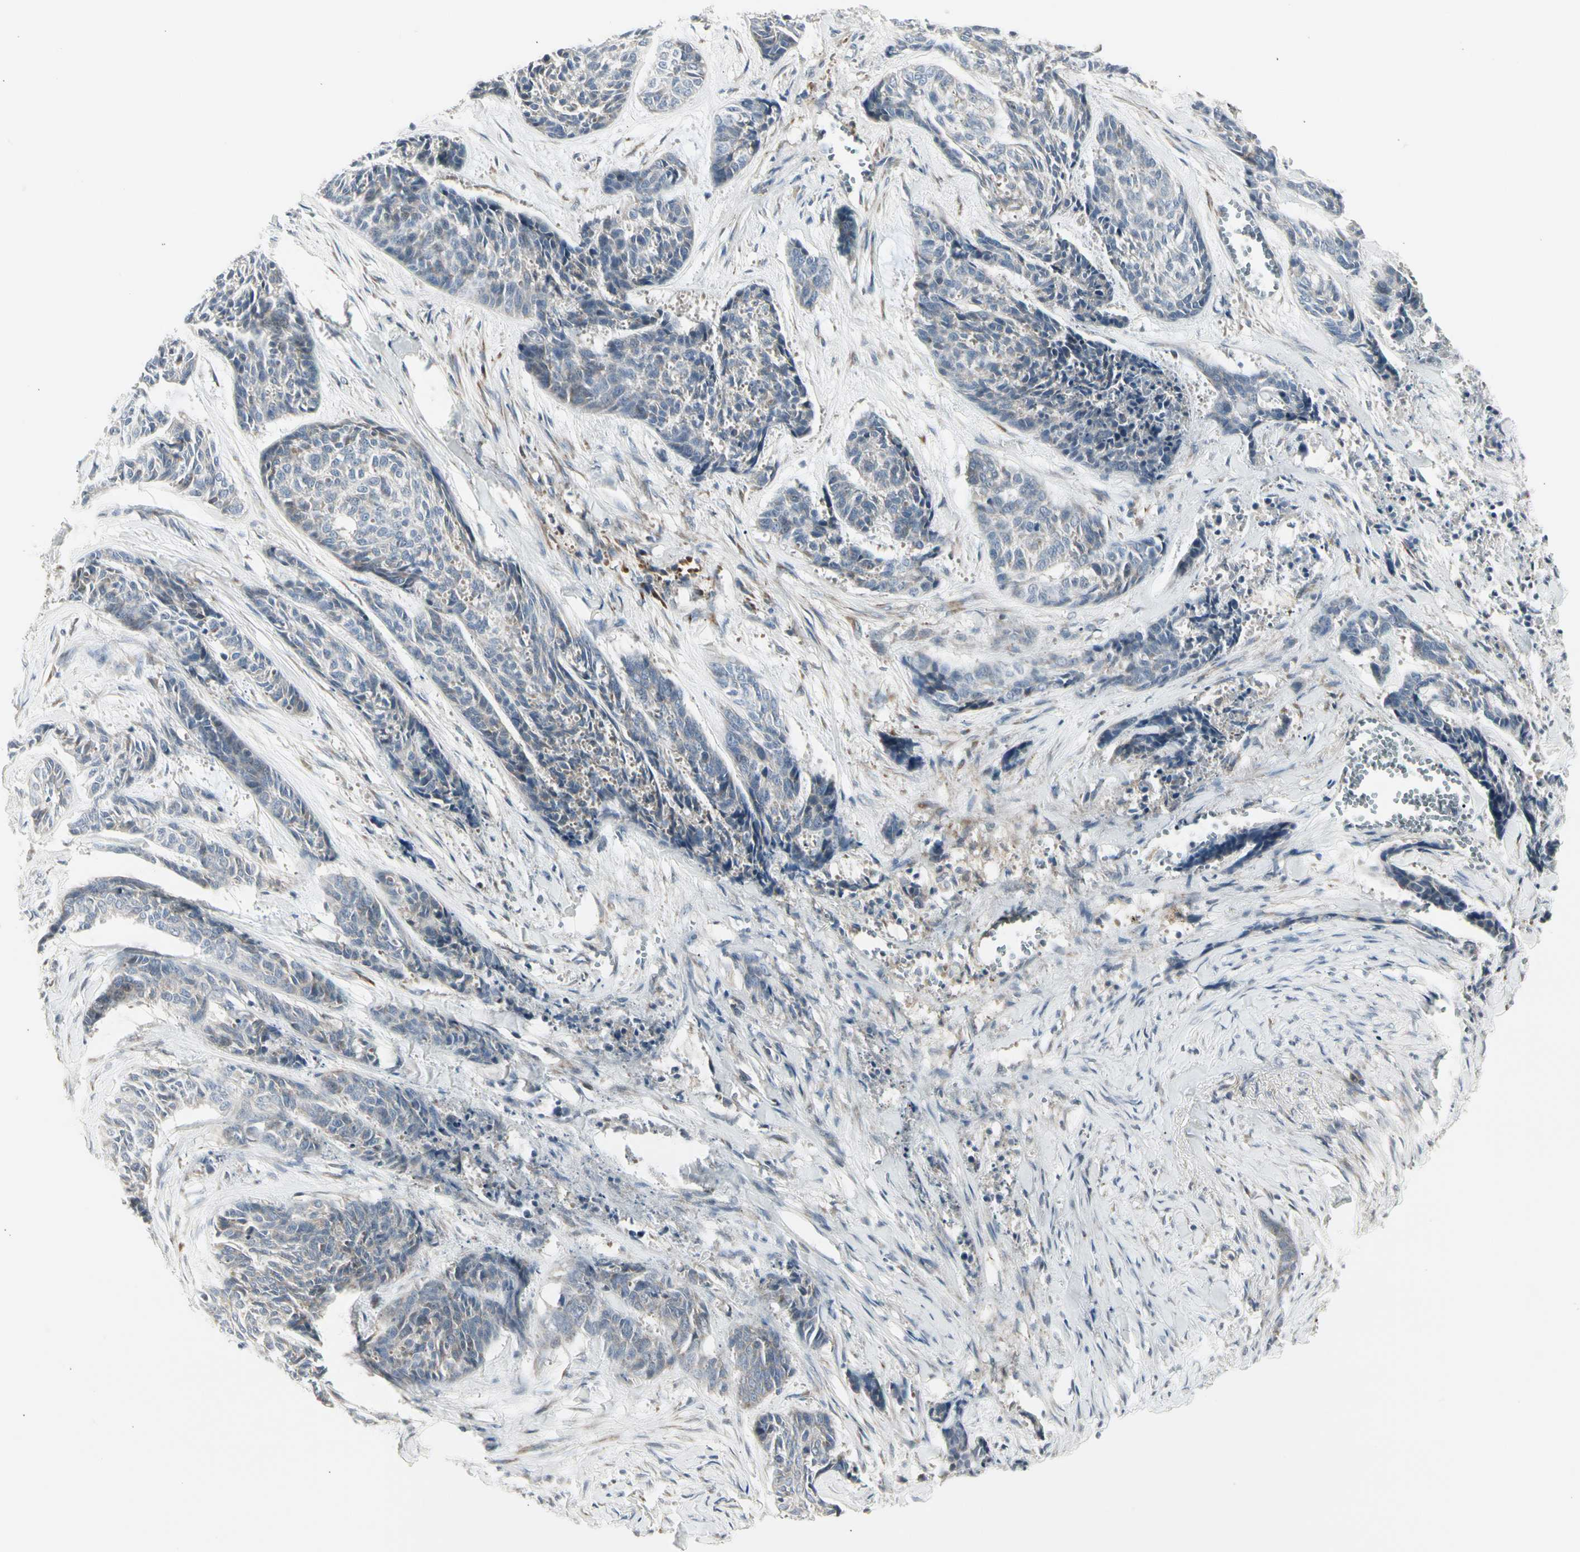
{"staining": {"intensity": "negative", "quantity": "none", "location": "none"}, "tissue": "skin cancer", "cell_type": "Tumor cells", "image_type": "cancer", "snomed": [{"axis": "morphology", "description": "Basal cell carcinoma"}, {"axis": "topography", "description": "Skin"}], "caption": "Human basal cell carcinoma (skin) stained for a protein using immunohistochemistry shows no expression in tumor cells.", "gene": "GRN", "patient": {"sex": "female", "age": 64}}